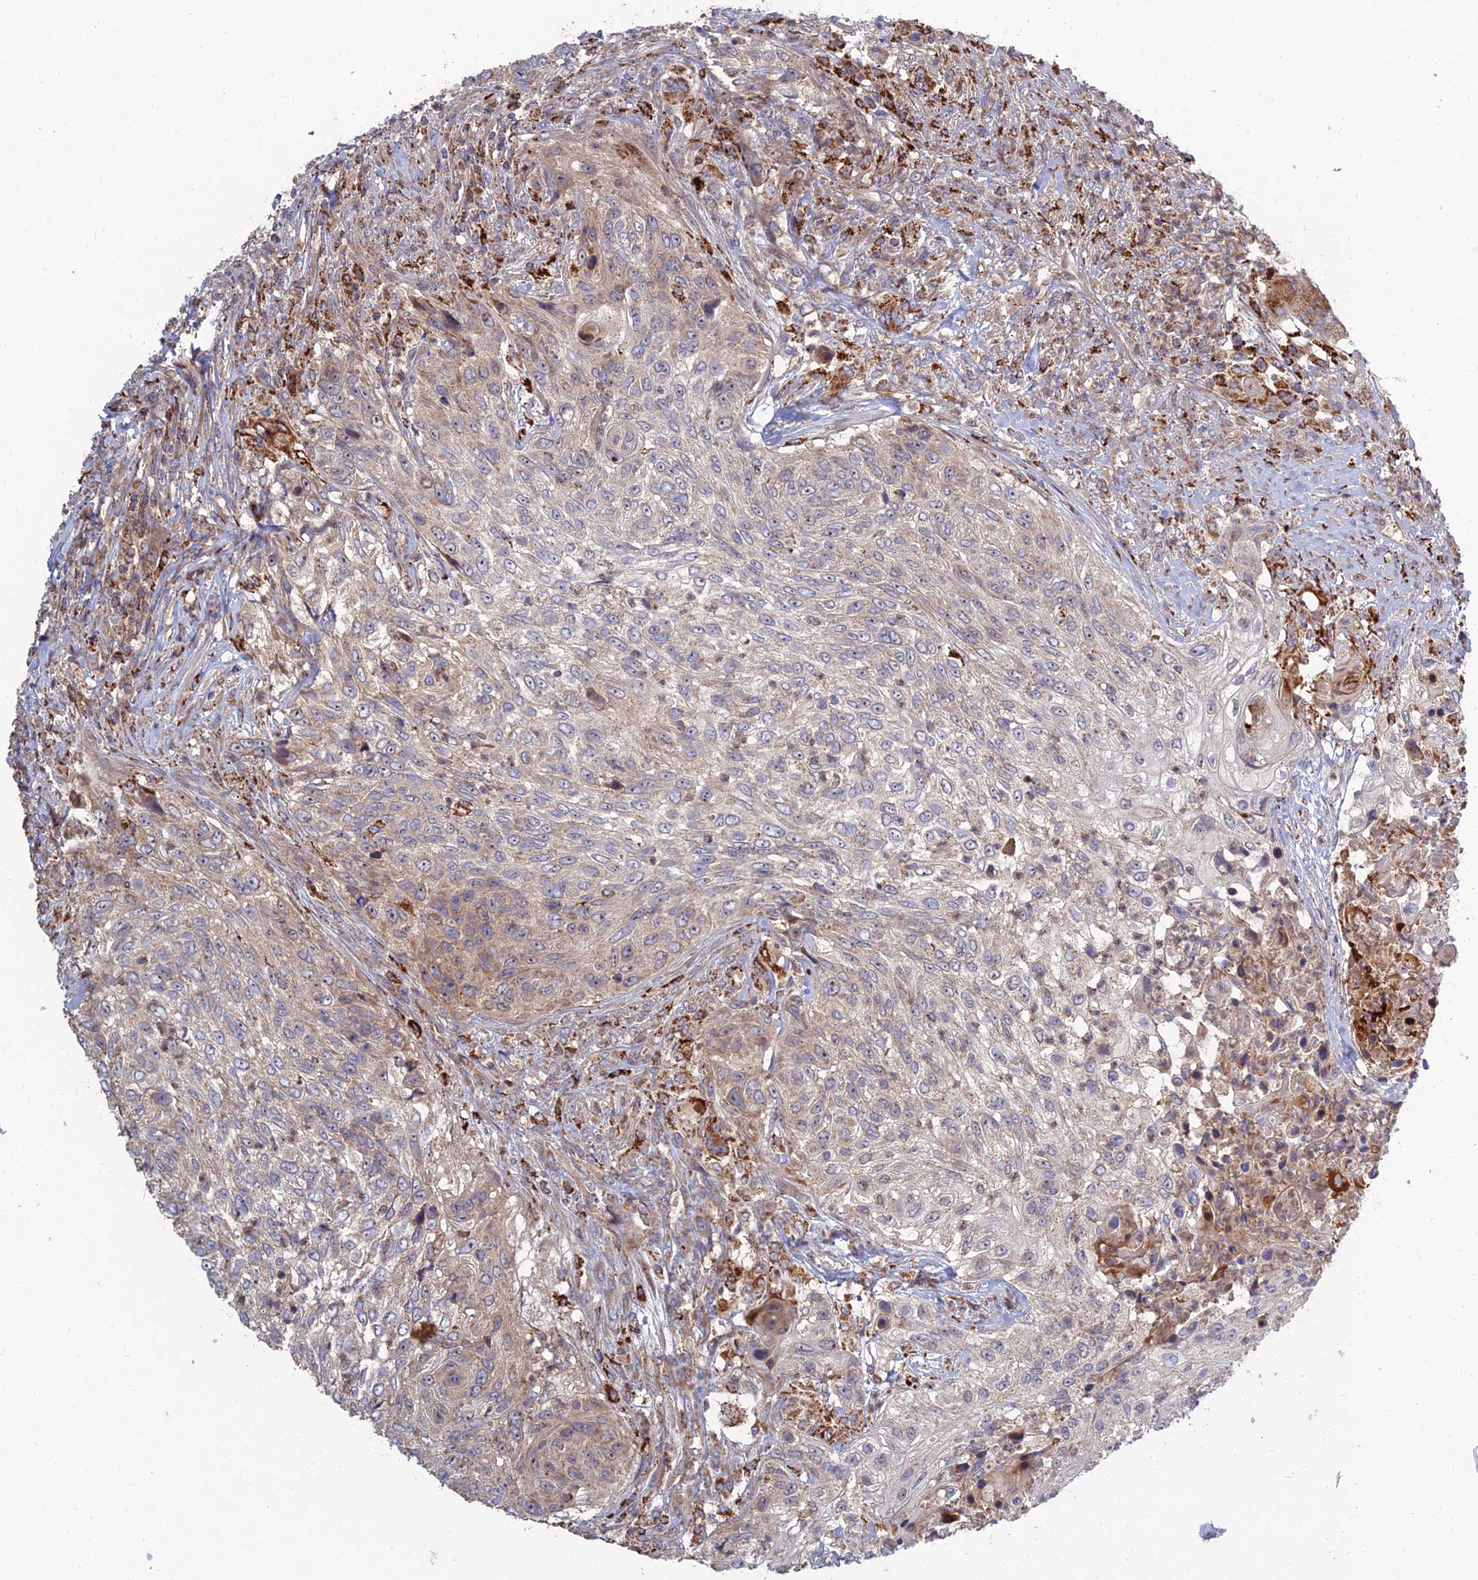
{"staining": {"intensity": "weak", "quantity": "<25%", "location": "cytoplasmic/membranous"}, "tissue": "urothelial cancer", "cell_type": "Tumor cells", "image_type": "cancer", "snomed": [{"axis": "morphology", "description": "Urothelial carcinoma, High grade"}, {"axis": "topography", "description": "Urinary bladder"}], "caption": "IHC of high-grade urothelial carcinoma shows no staining in tumor cells.", "gene": "RIC8B", "patient": {"sex": "female", "age": 60}}